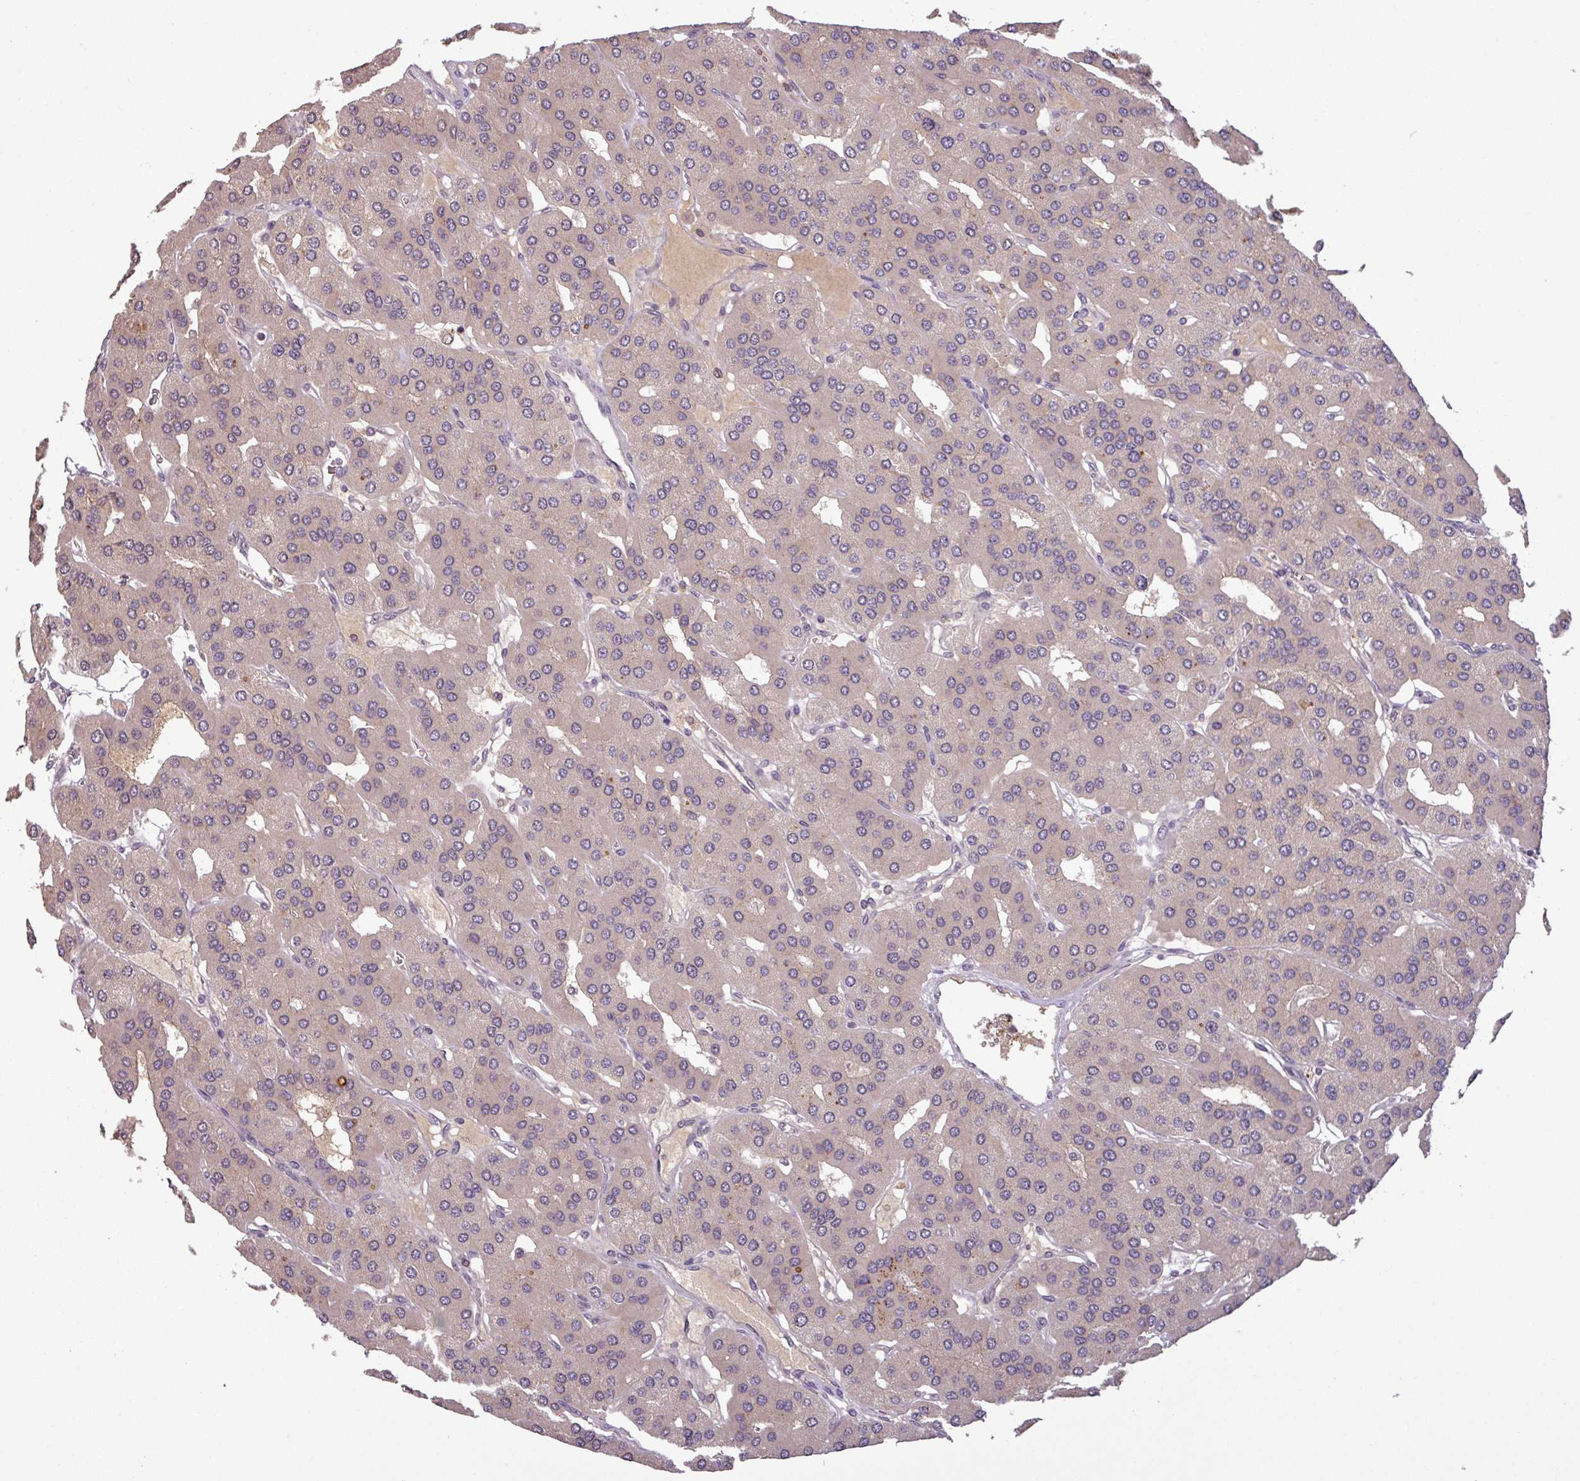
{"staining": {"intensity": "negative", "quantity": "none", "location": "none"}, "tissue": "parathyroid gland", "cell_type": "Glandular cells", "image_type": "normal", "snomed": [{"axis": "morphology", "description": "Normal tissue, NOS"}, {"axis": "morphology", "description": "Adenoma, NOS"}, {"axis": "topography", "description": "Parathyroid gland"}], "caption": "Protein analysis of normal parathyroid gland exhibits no significant positivity in glandular cells.", "gene": "NOB1", "patient": {"sex": "female", "age": 86}}